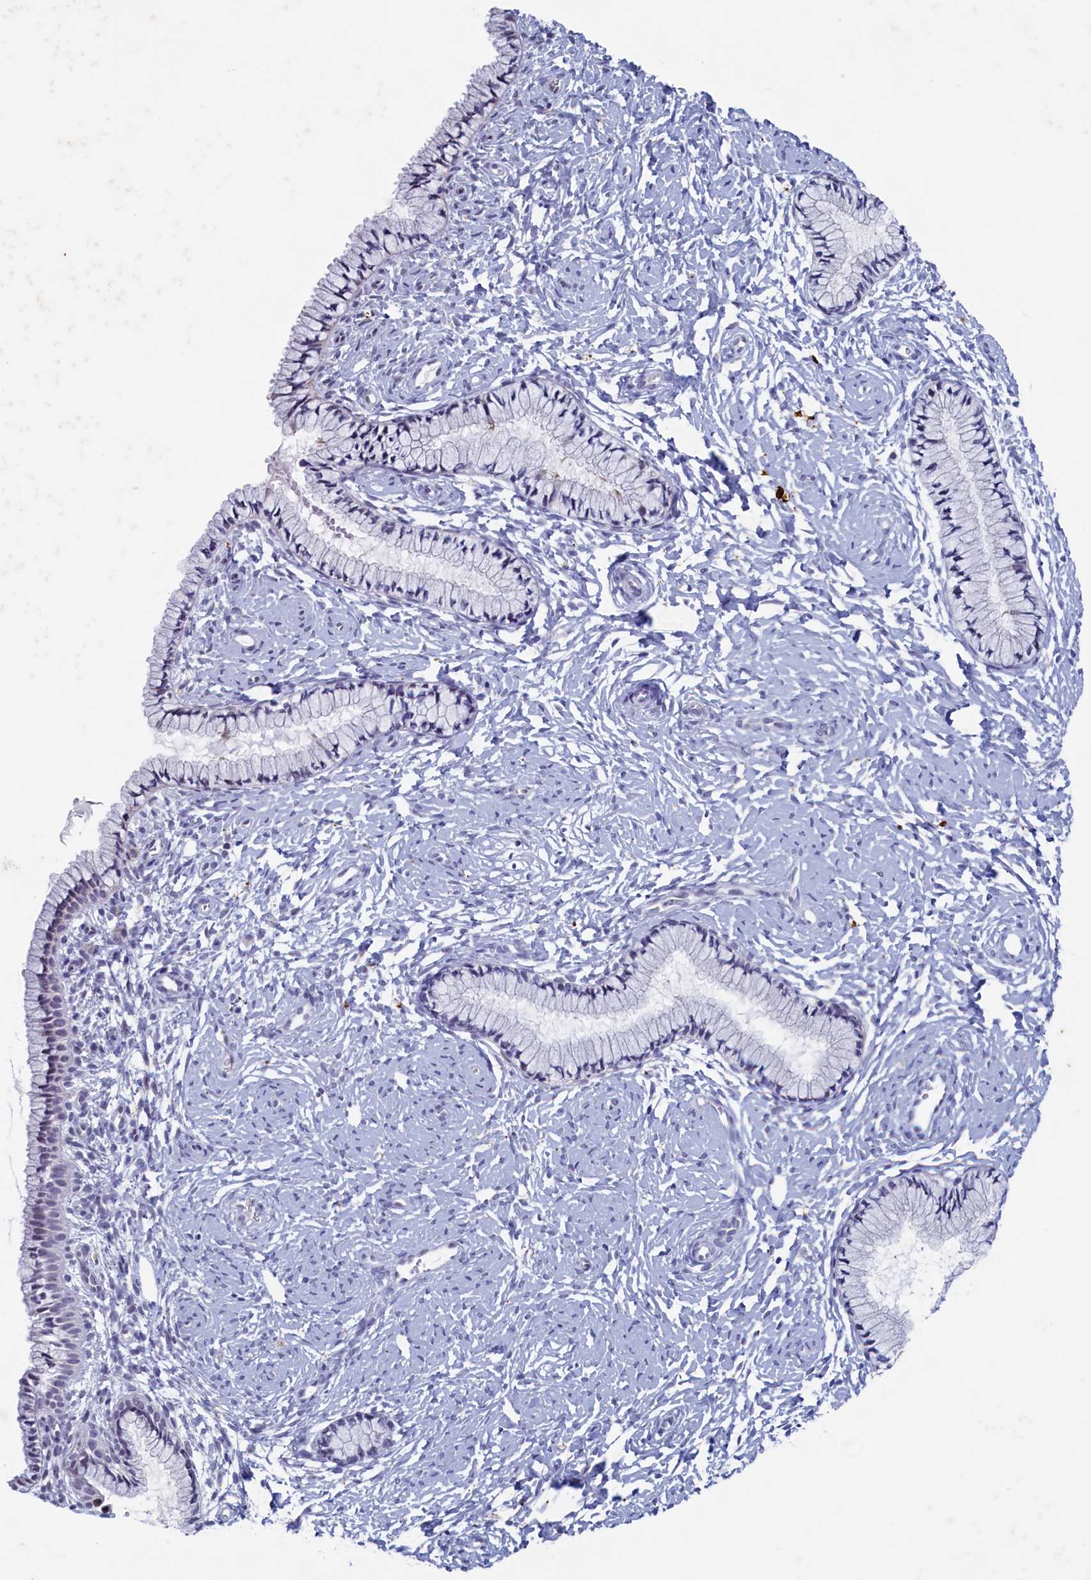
{"staining": {"intensity": "weak", "quantity": "<25%", "location": "nuclear"}, "tissue": "cervix", "cell_type": "Glandular cells", "image_type": "normal", "snomed": [{"axis": "morphology", "description": "Normal tissue, NOS"}, {"axis": "topography", "description": "Cervix"}], "caption": "Immunohistochemical staining of benign cervix displays no significant staining in glandular cells. (Brightfield microscopy of DAB (3,3'-diaminobenzidine) immunohistochemistry at high magnification).", "gene": "WDR76", "patient": {"sex": "female", "age": 33}}